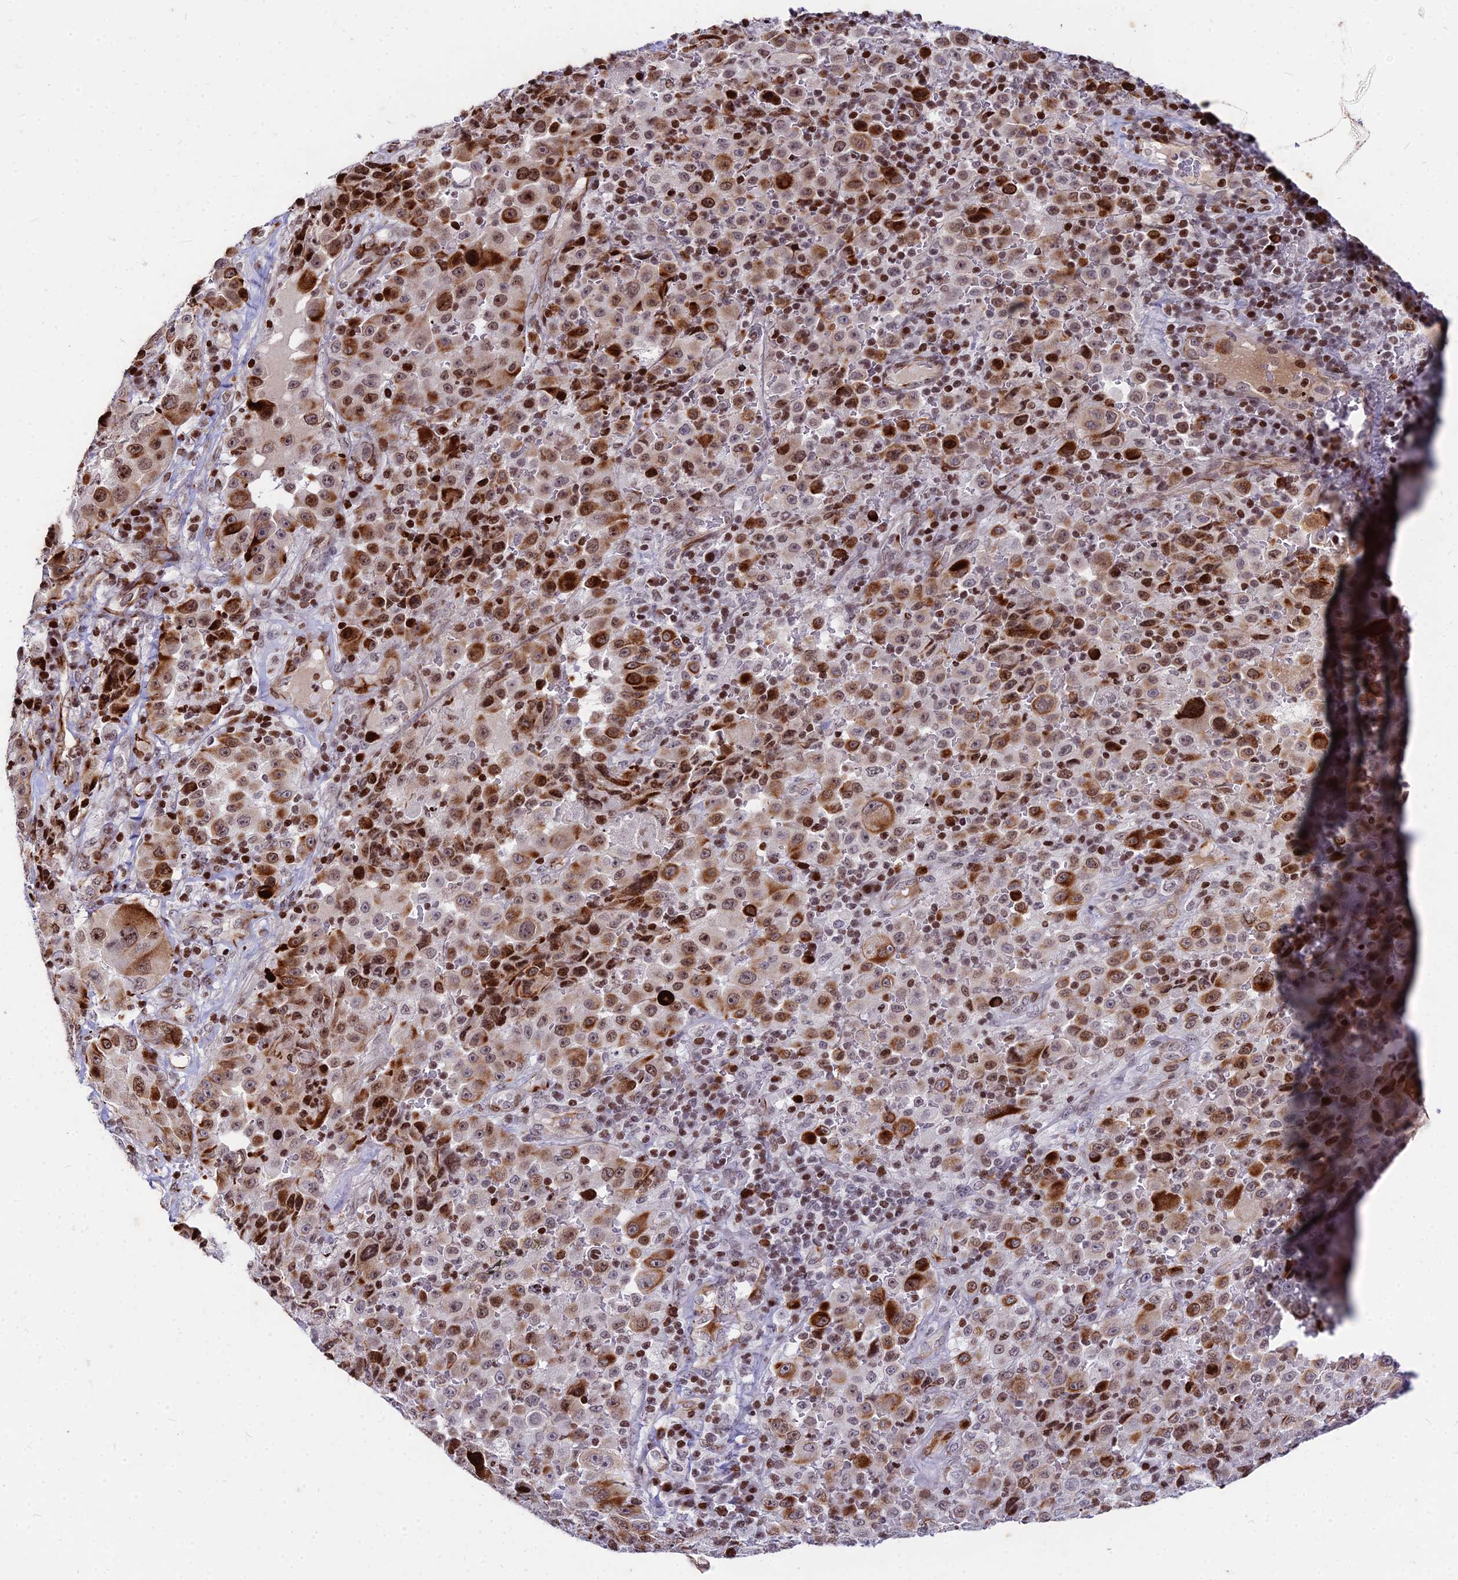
{"staining": {"intensity": "strong", "quantity": "25%-75%", "location": "cytoplasmic/membranous,nuclear"}, "tissue": "melanoma", "cell_type": "Tumor cells", "image_type": "cancer", "snomed": [{"axis": "morphology", "description": "Malignant melanoma, Metastatic site"}, {"axis": "topography", "description": "Lymph node"}], "caption": "IHC histopathology image of melanoma stained for a protein (brown), which shows high levels of strong cytoplasmic/membranous and nuclear staining in approximately 25%-75% of tumor cells.", "gene": "NYAP2", "patient": {"sex": "male", "age": 62}}